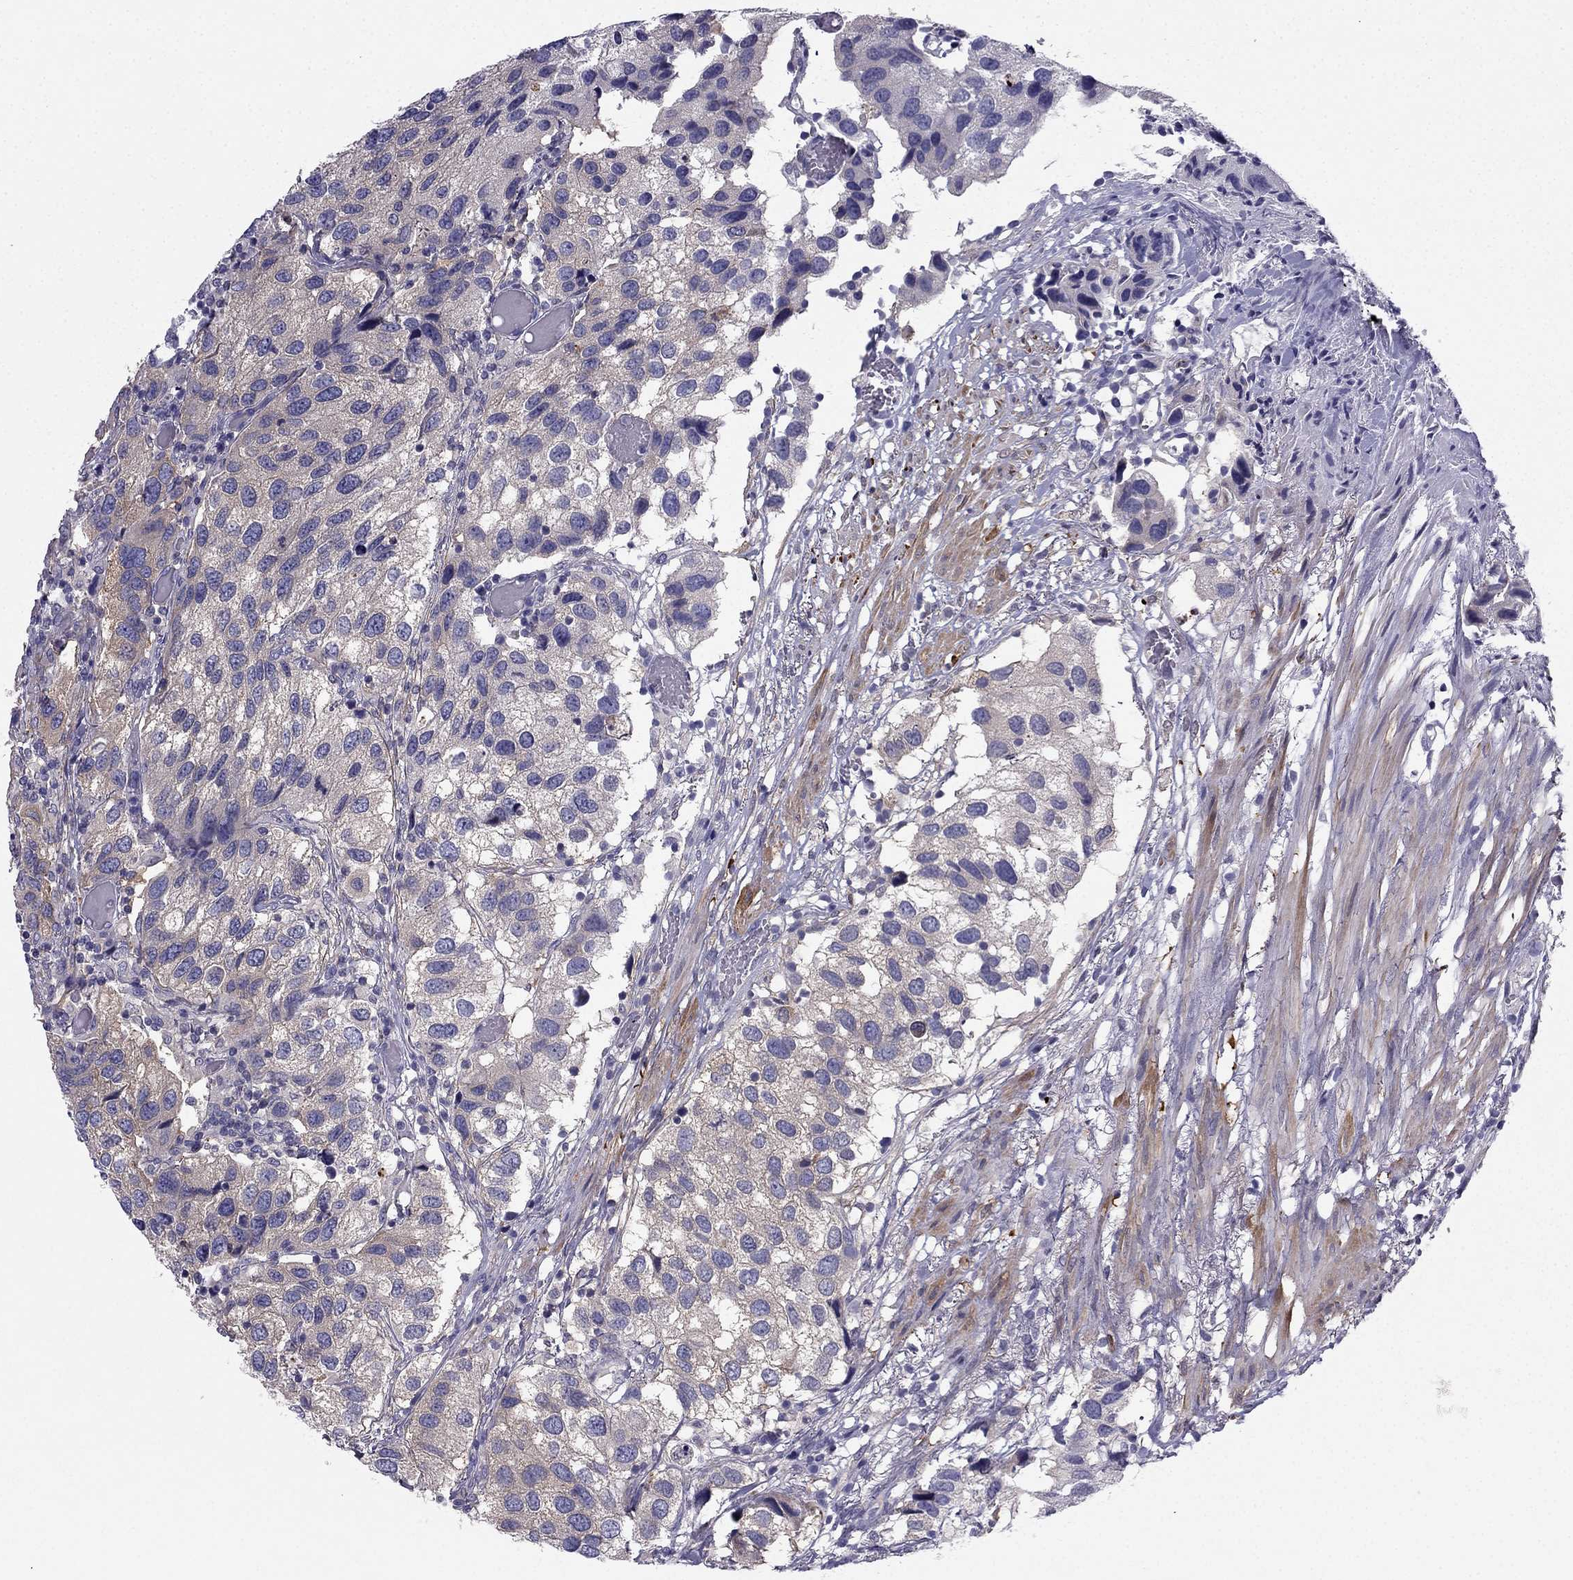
{"staining": {"intensity": "weak", "quantity": "<25%", "location": "cytoplasmic/membranous"}, "tissue": "urothelial cancer", "cell_type": "Tumor cells", "image_type": "cancer", "snomed": [{"axis": "morphology", "description": "Urothelial carcinoma, High grade"}, {"axis": "topography", "description": "Urinary bladder"}], "caption": "Immunohistochemical staining of human urothelial carcinoma (high-grade) demonstrates no significant staining in tumor cells.", "gene": "SYT5", "patient": {"sex": "male", "age": 79}}